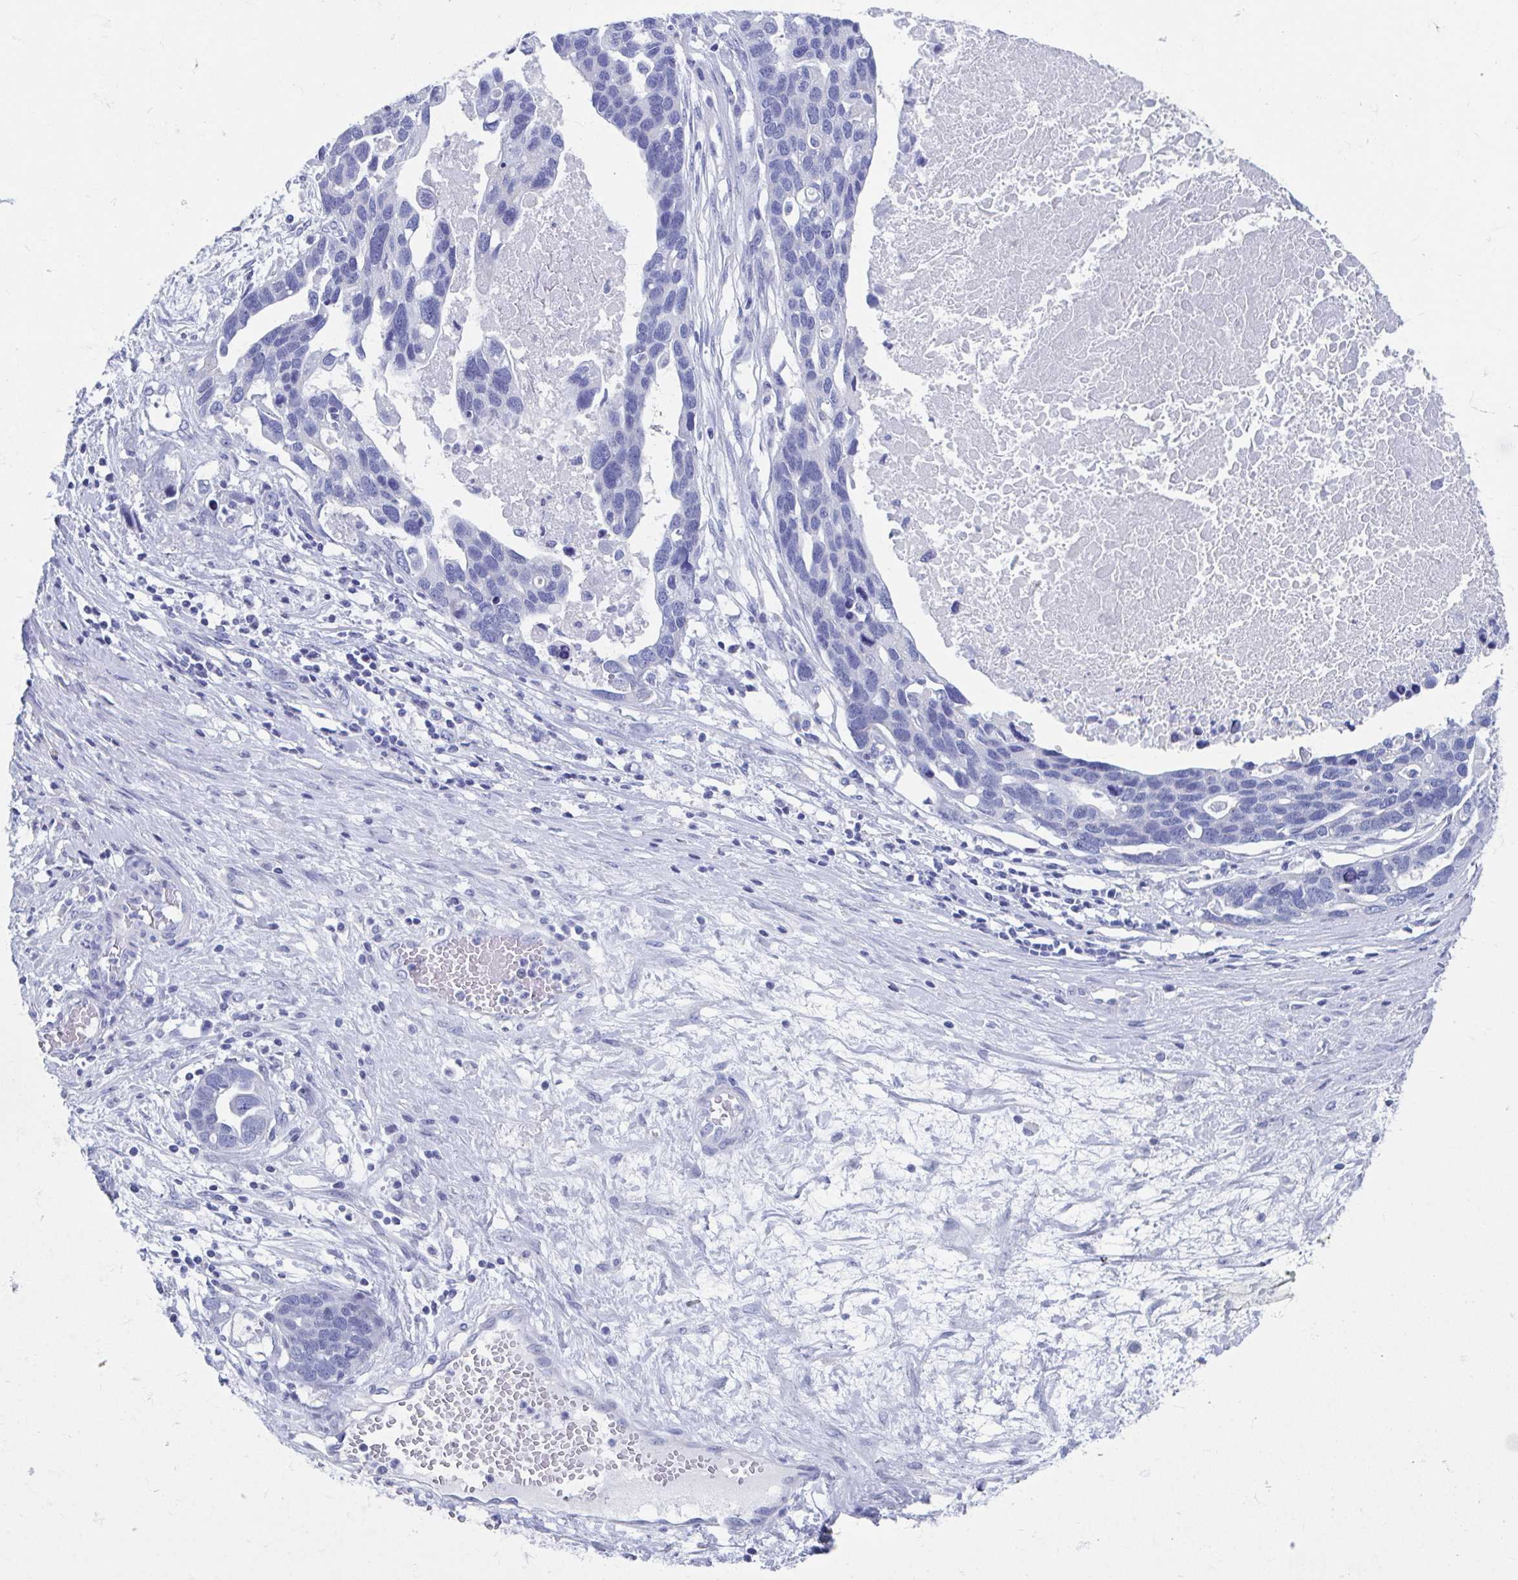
{"staining": {"intensity": "negative", "quantity": "none", "location": "none"}, "tissue": "ovarian cancer", "cell_type": "Tumor cells", "image_type": "cancer", "snomed": [{"axis": "morphology", "description": "Cystadenocarcinoma, serous, NOS"}, {"axis": "topography", "description": "Ovary"}], "caption": "Micrograph shows no significant protein expression in tumor cells of serous cystadenocarcinoma (ovarian).", "gene": "SHCBP1L", "patient": {"sex": "female", "age": 54}}